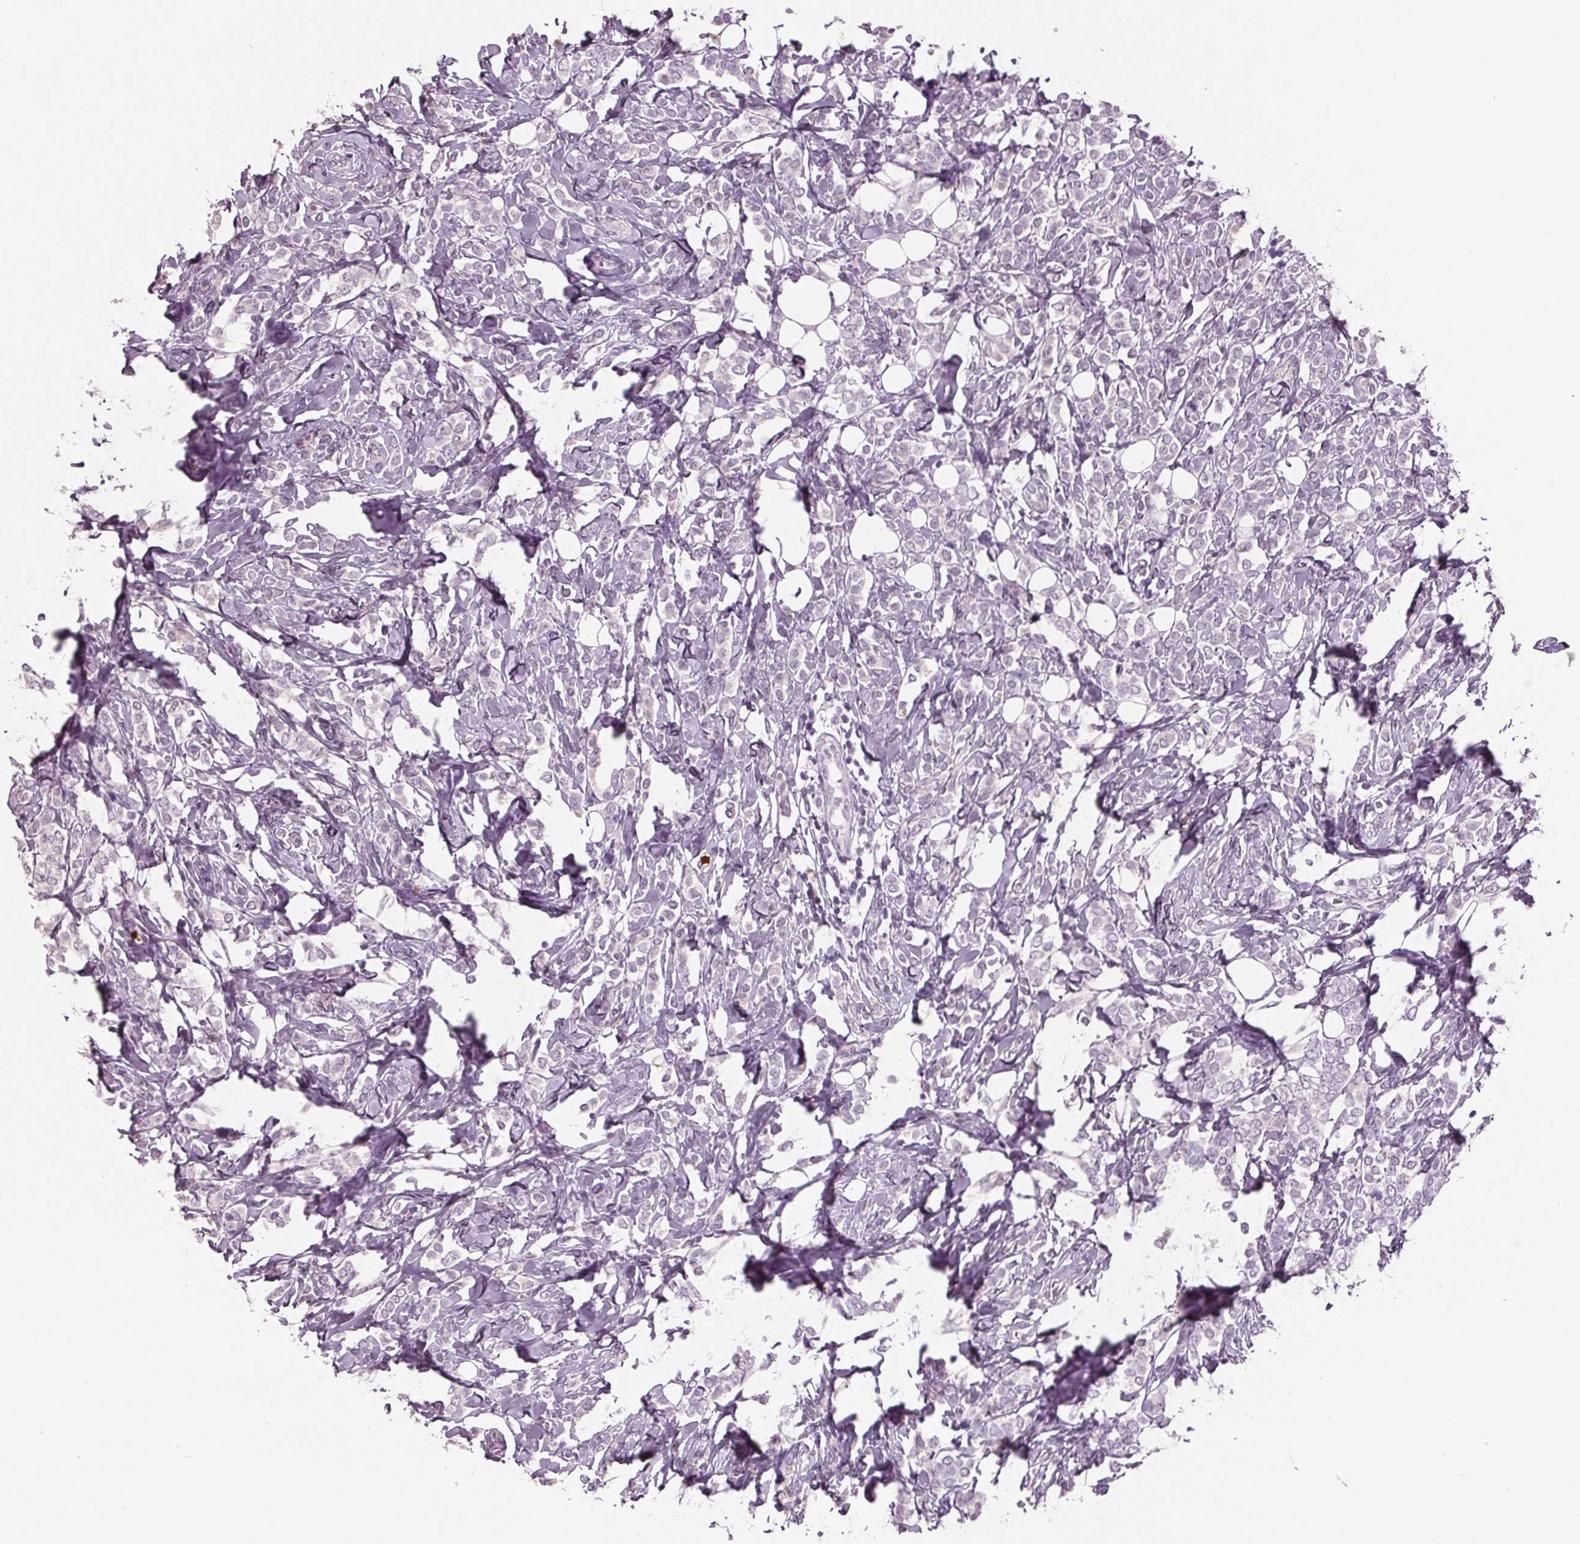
{"staining": {"intensity": "negative", "quantity": "none", "location": "none"}, "tissue": "breast cancer", "cell_type": "Tumor cells", "image_type": "cancer", "snomed": [{"axis": "morphology", "description": "Lobular carcinoma"}, {"axis": "topography", "description": "Breast"}], "caption": "The micrograph demonstrates no staining of tumor cells in breast cancer.", "gene": "C6", "patient": {"sex": "female", "age": 49}}